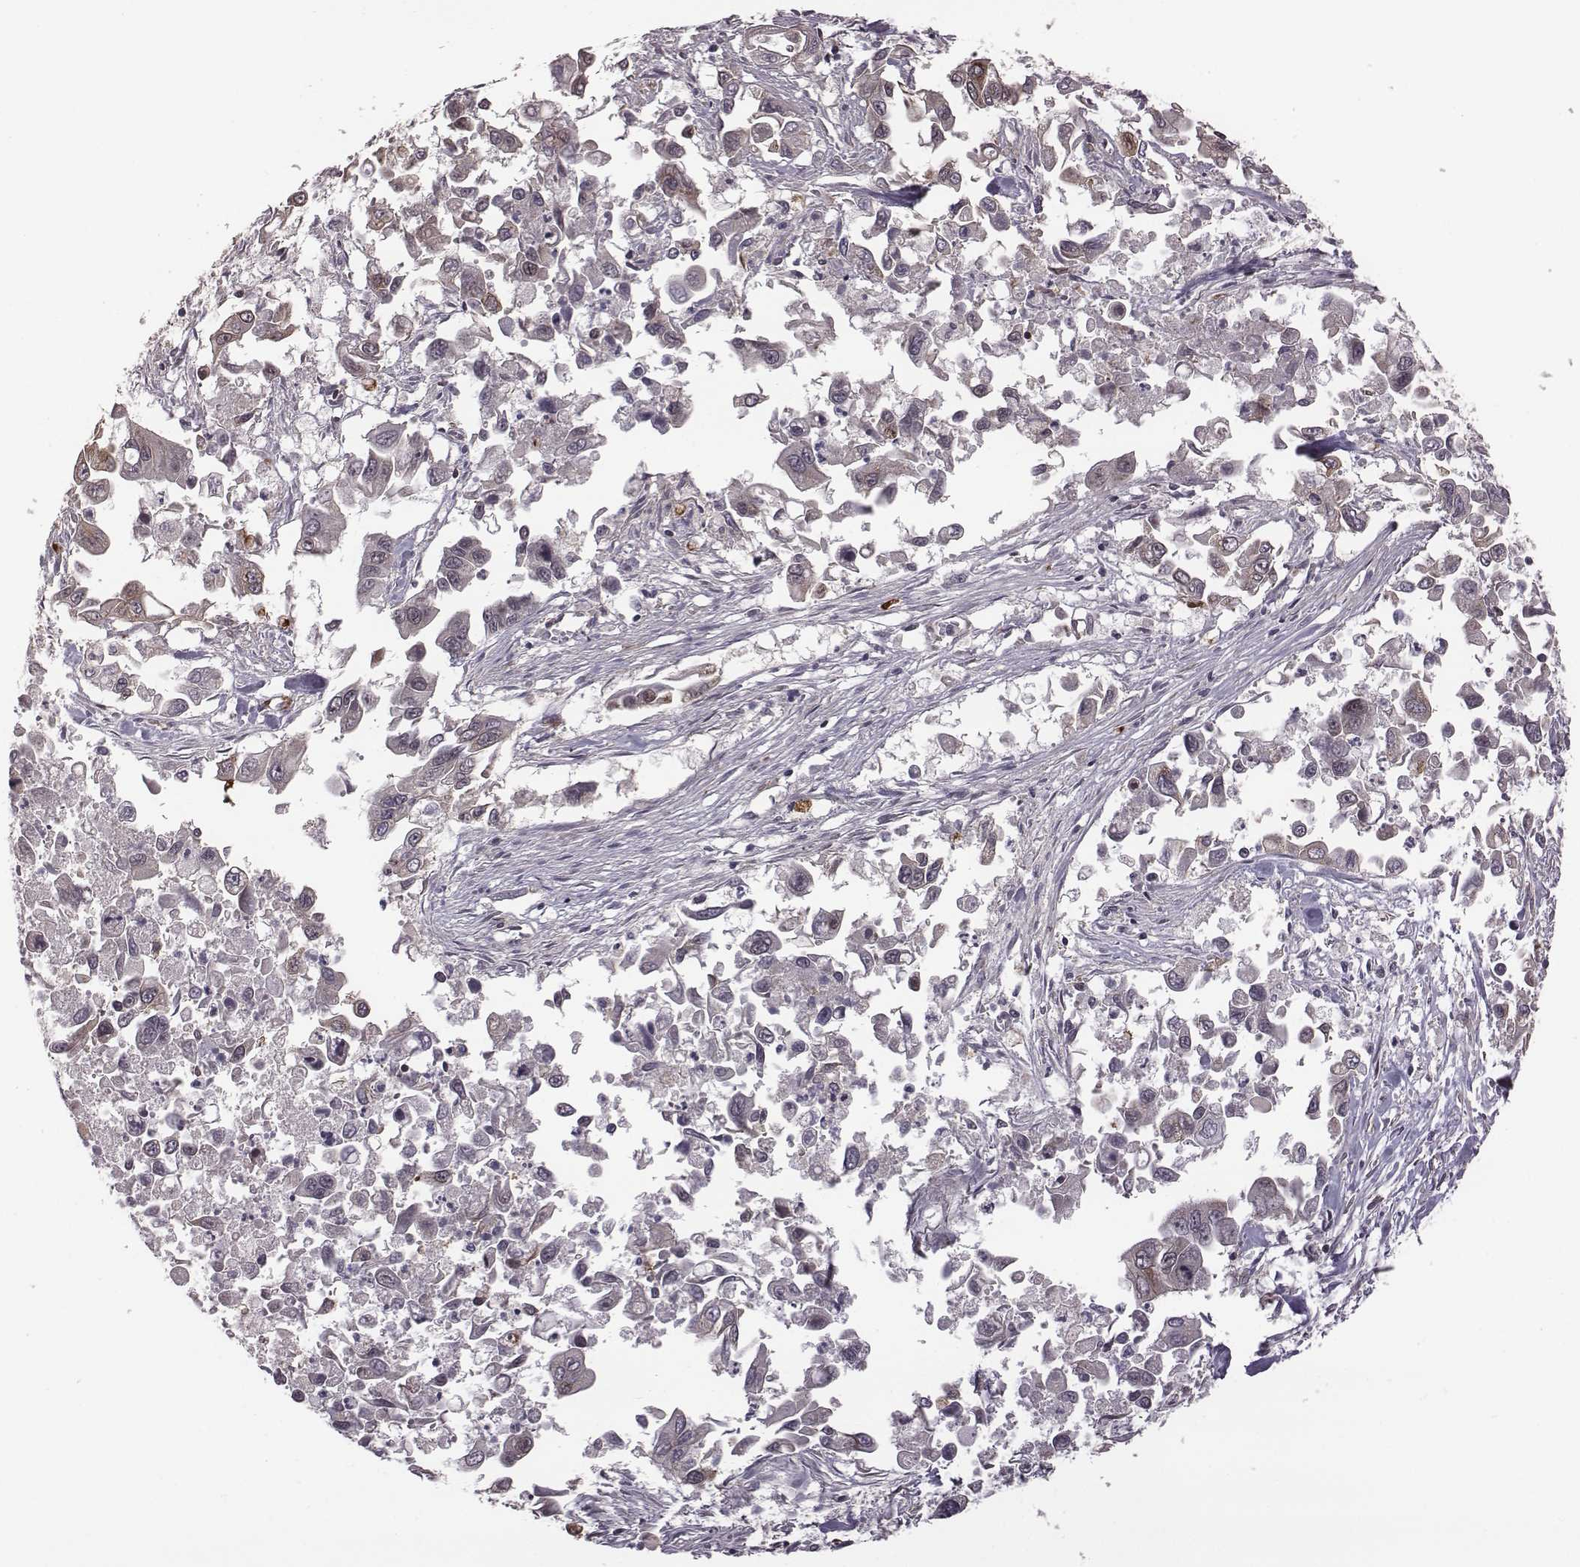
{"staining": {"intensity": "negative", "quantity": "none", "location": "none"}, "tissue": "pancreatic cancer", "cell_type": "Tumor cells", "image_type": "cancer", "snomed": [{"axis": "morphology", "description": "Adenocarcinoma, NOS"}, {"axis": "topography", "description": "Pancreas"}], "caption": "High magnification brightfield microscopy of pancreatic cancer (adenocarcinoma) stained with DAB (brown) and counterstained with hematoxylin (blue): tumor cells show no significant staining.", "gene": "RPL3", "patient": {"sex": "female", "age": 83}}